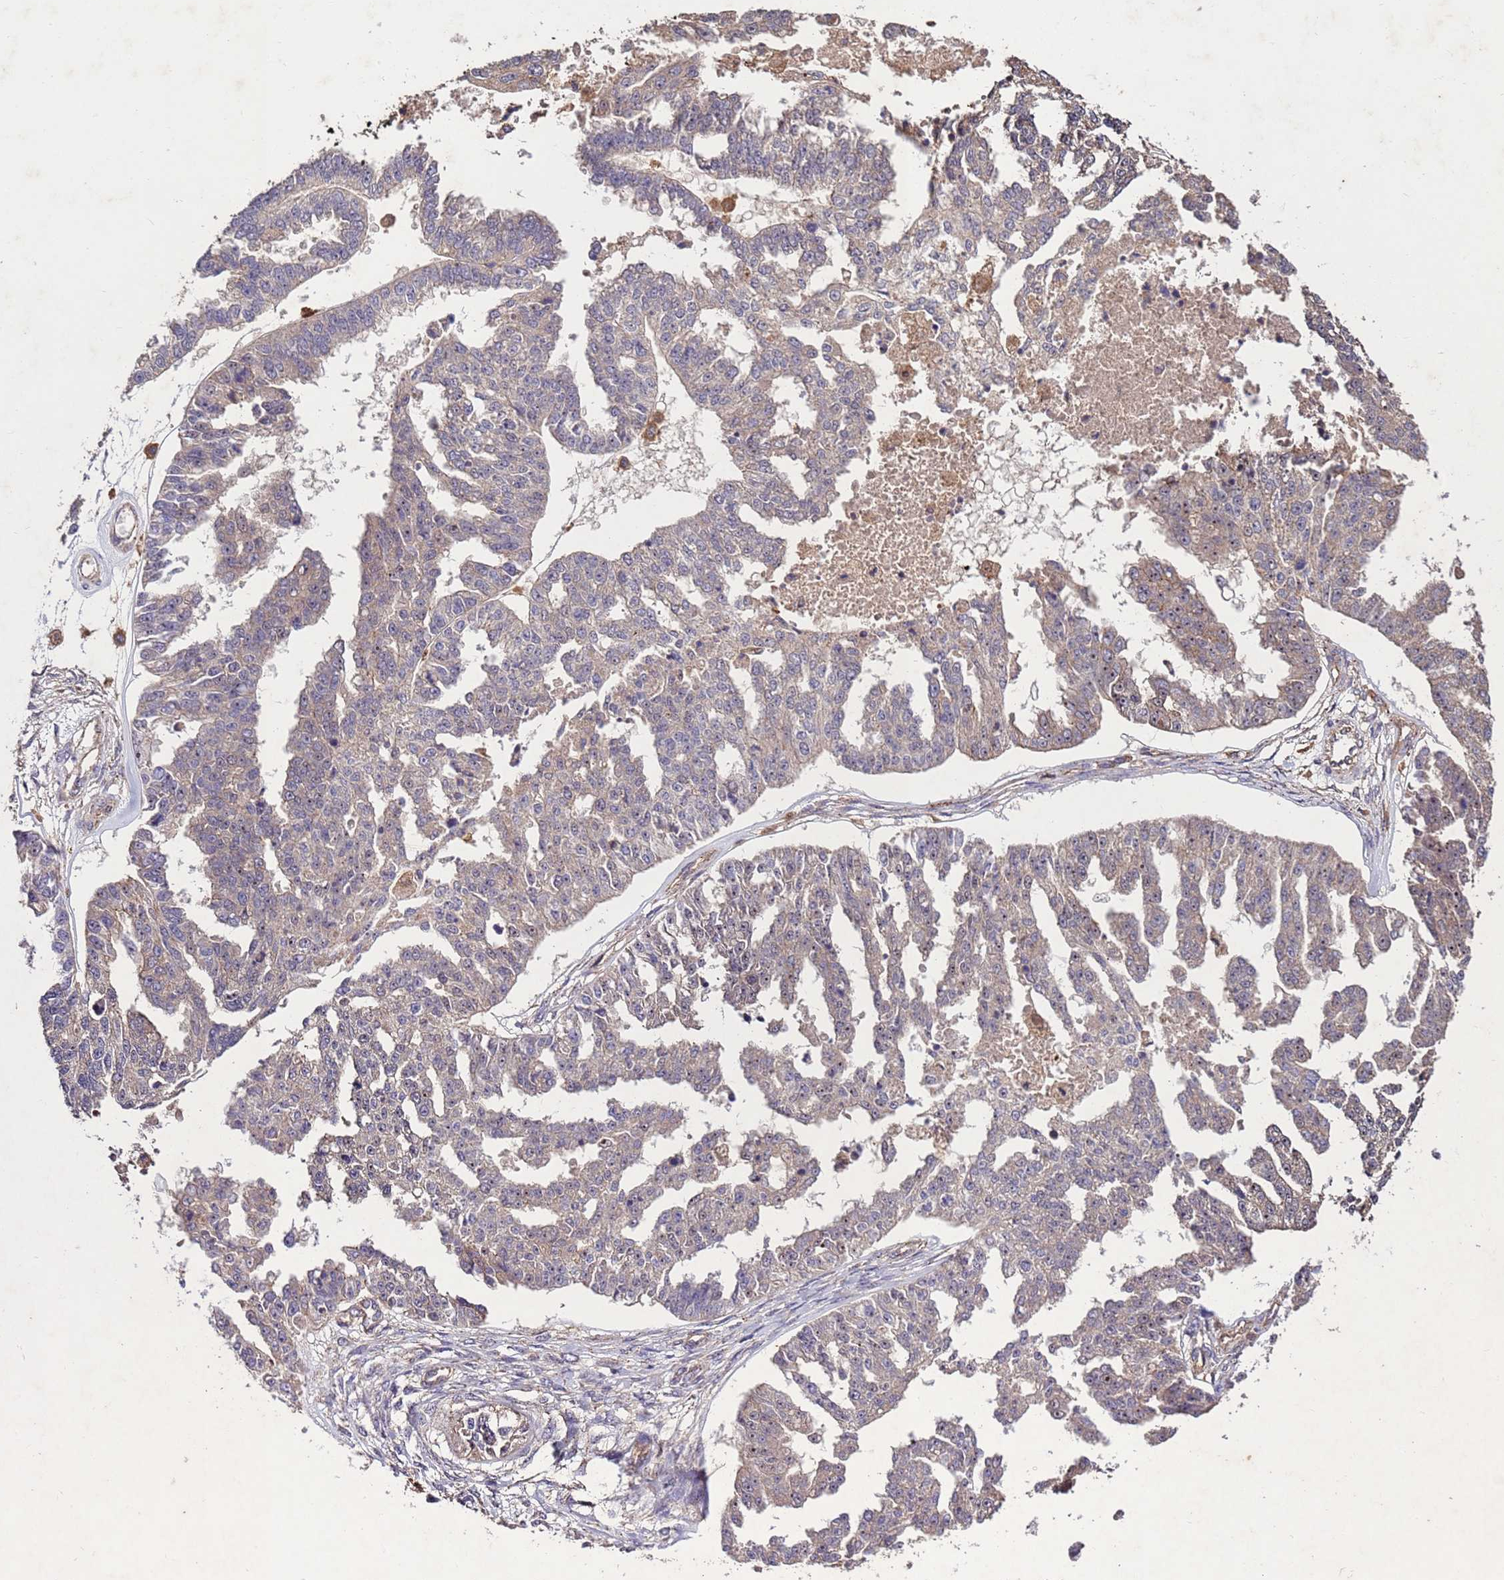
{"staining": {"intensity": "negative", "quantity": "none", "location": "none"}, "tissue": "ovarian cancer", "cell_type": "Tumor cells", "image_type": "cancer", "snomed": [{"axis": "morphology", "description": "Cystadenocarcinoma, serous, NOS"}, {"axis": "topography", "description": "Ovary"}], "caption": "Protein analysis of ovarian cancer demonstrates no significant staining in tumor cells.", "gene": "TOR4A", "patient": {"sex": "female", "age": 58}}